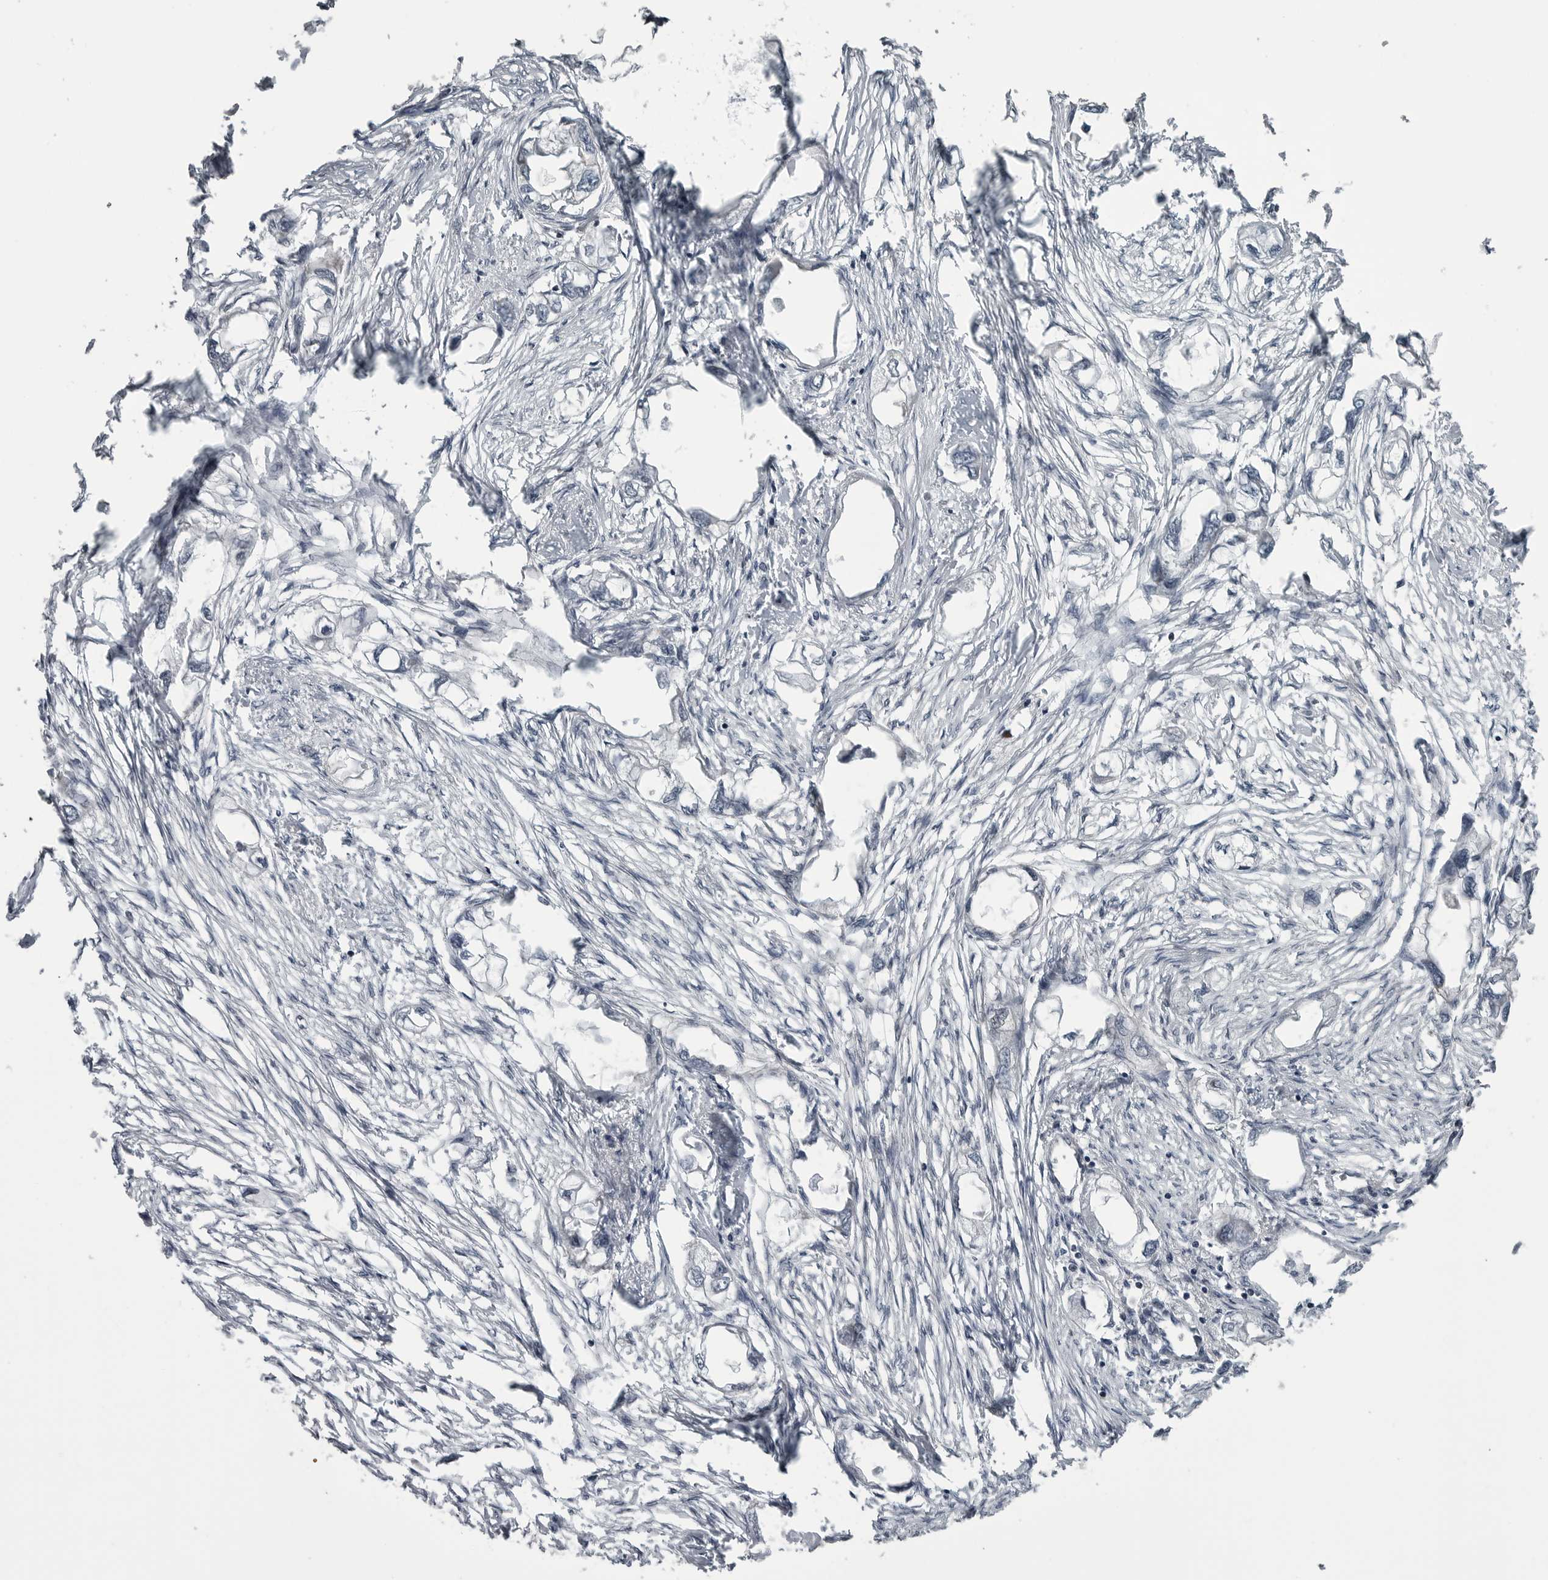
{"staining": {"intensity": "negative", "quantity": "none", "location": "none"}, "tissue": "endometrial cancer", "cell_type": "Tumor cells", "image_type": "cancer", "snomed": [{"axis": "morphology", "description": "Adenocarcinoma, NOS"}, {"axis": "morphology", "description": "Adenocarcinoma, metastatic, NOS"}, {"axis": "topography", "description": "Adipose tissue"}, {"axis": "topography", "description": "Endometrium"}], "caption": "The micrograph shows no staining of tumor cells in endometrial cancer. The staining was performed using DAB to visualize the protein expression in brown, while the nuclei were stained in blue with hematoxylin (Magnification: 20x).", "gene": "FAAP100", "patient": {"sex": "female", "age": 67}}